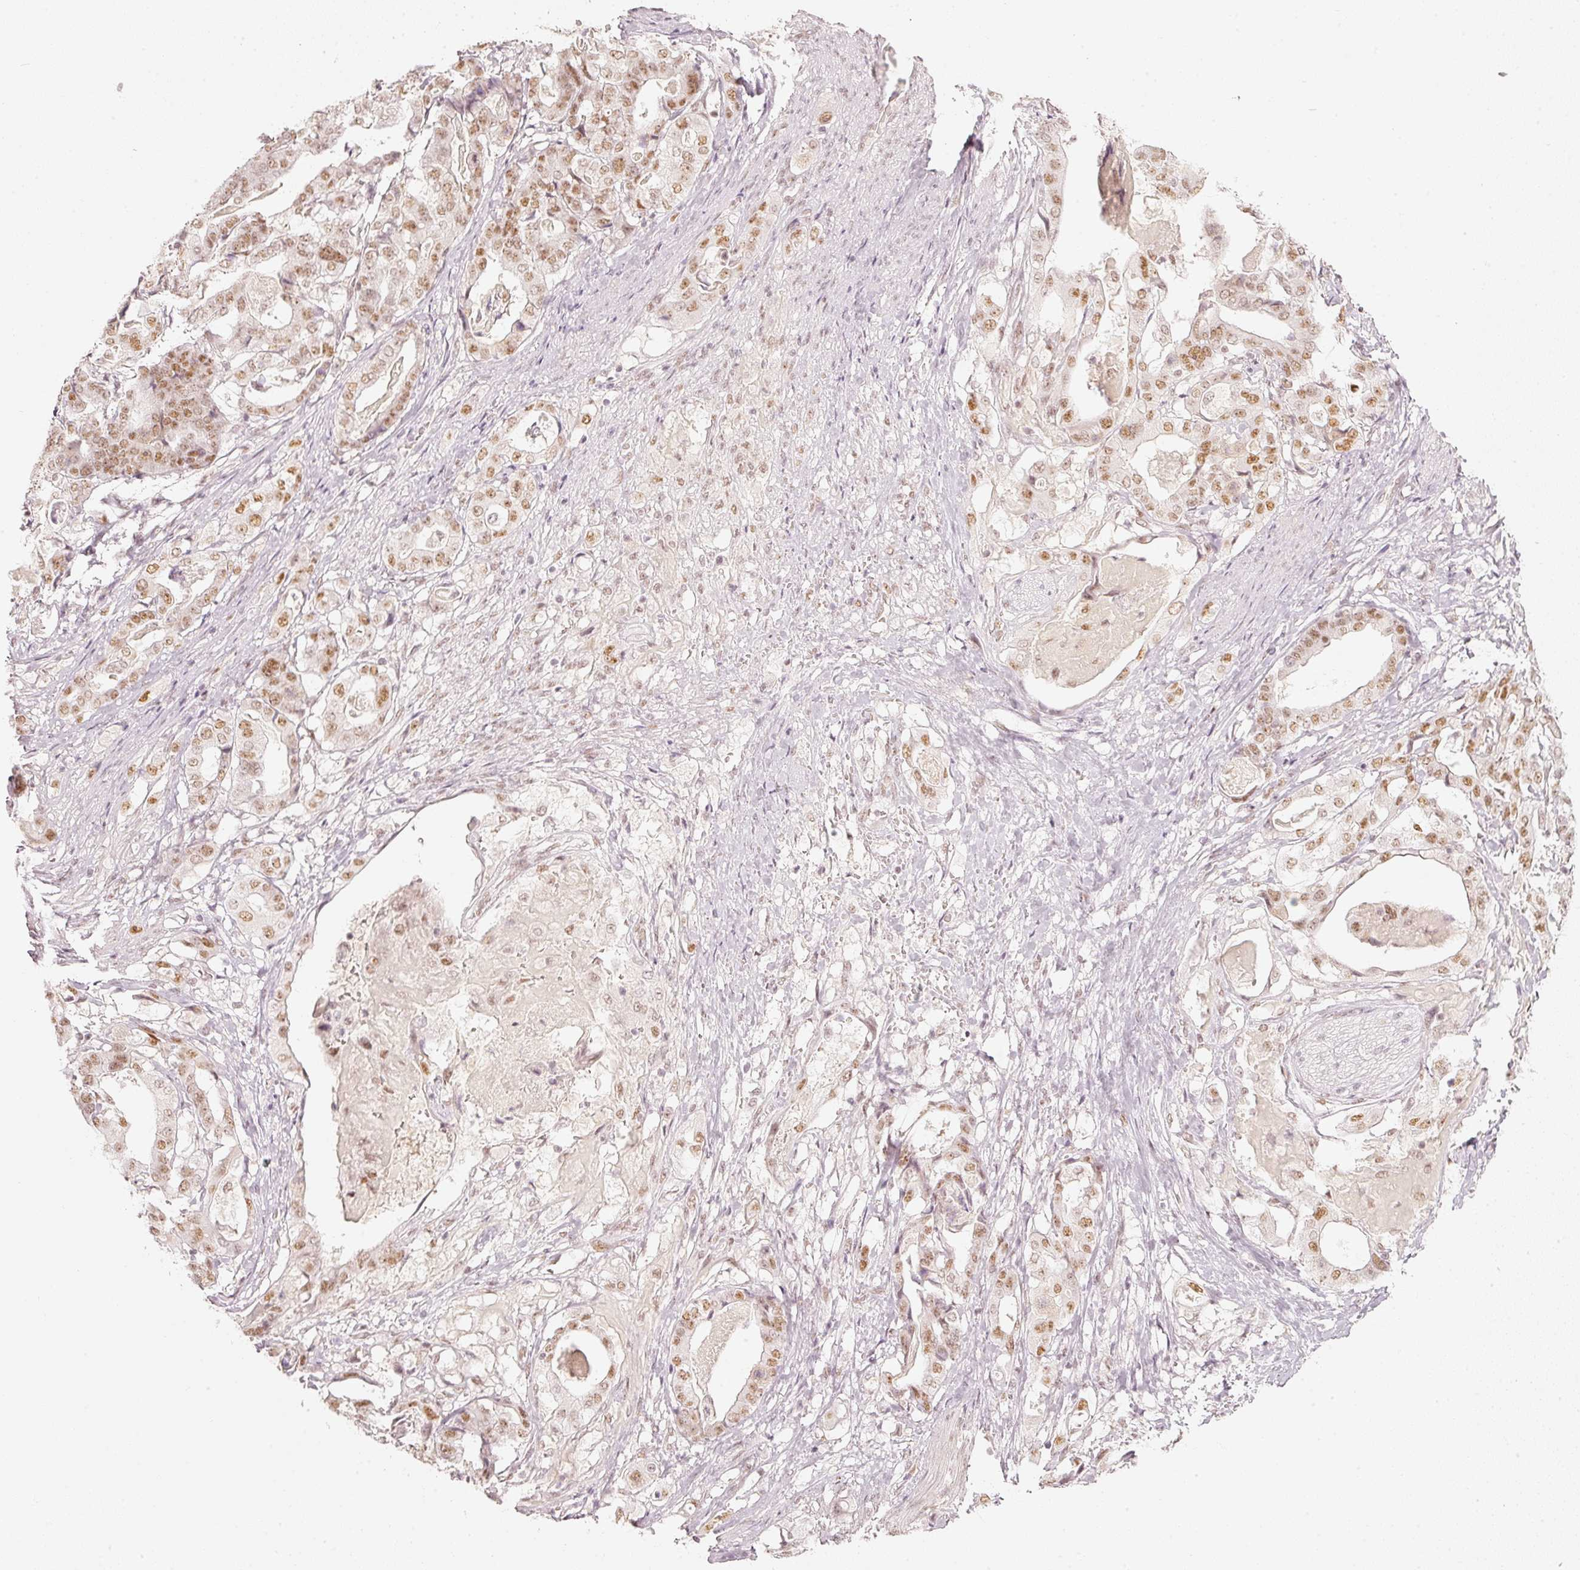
{"staining": {"intensity": "moderate", "quantity": ">75%", "location": "nuclear"}, "tissue": "stomach cancer", "cell_type": "Tumor cells", "image_type": "cancer", "snomed": [{"axis": "morphology", "description": "Adenocarcinoma, NOS"}, {"axis": "topography", "description": "Stomach"}], "caption": "An image showing moderate nuclear staining in approximately >75% of tumor cells in stomach cancer, as visualized by brown immunohistochemical staining.", "gene": "PPP1R10", "patient": {"sex": "male", "age": 48}}